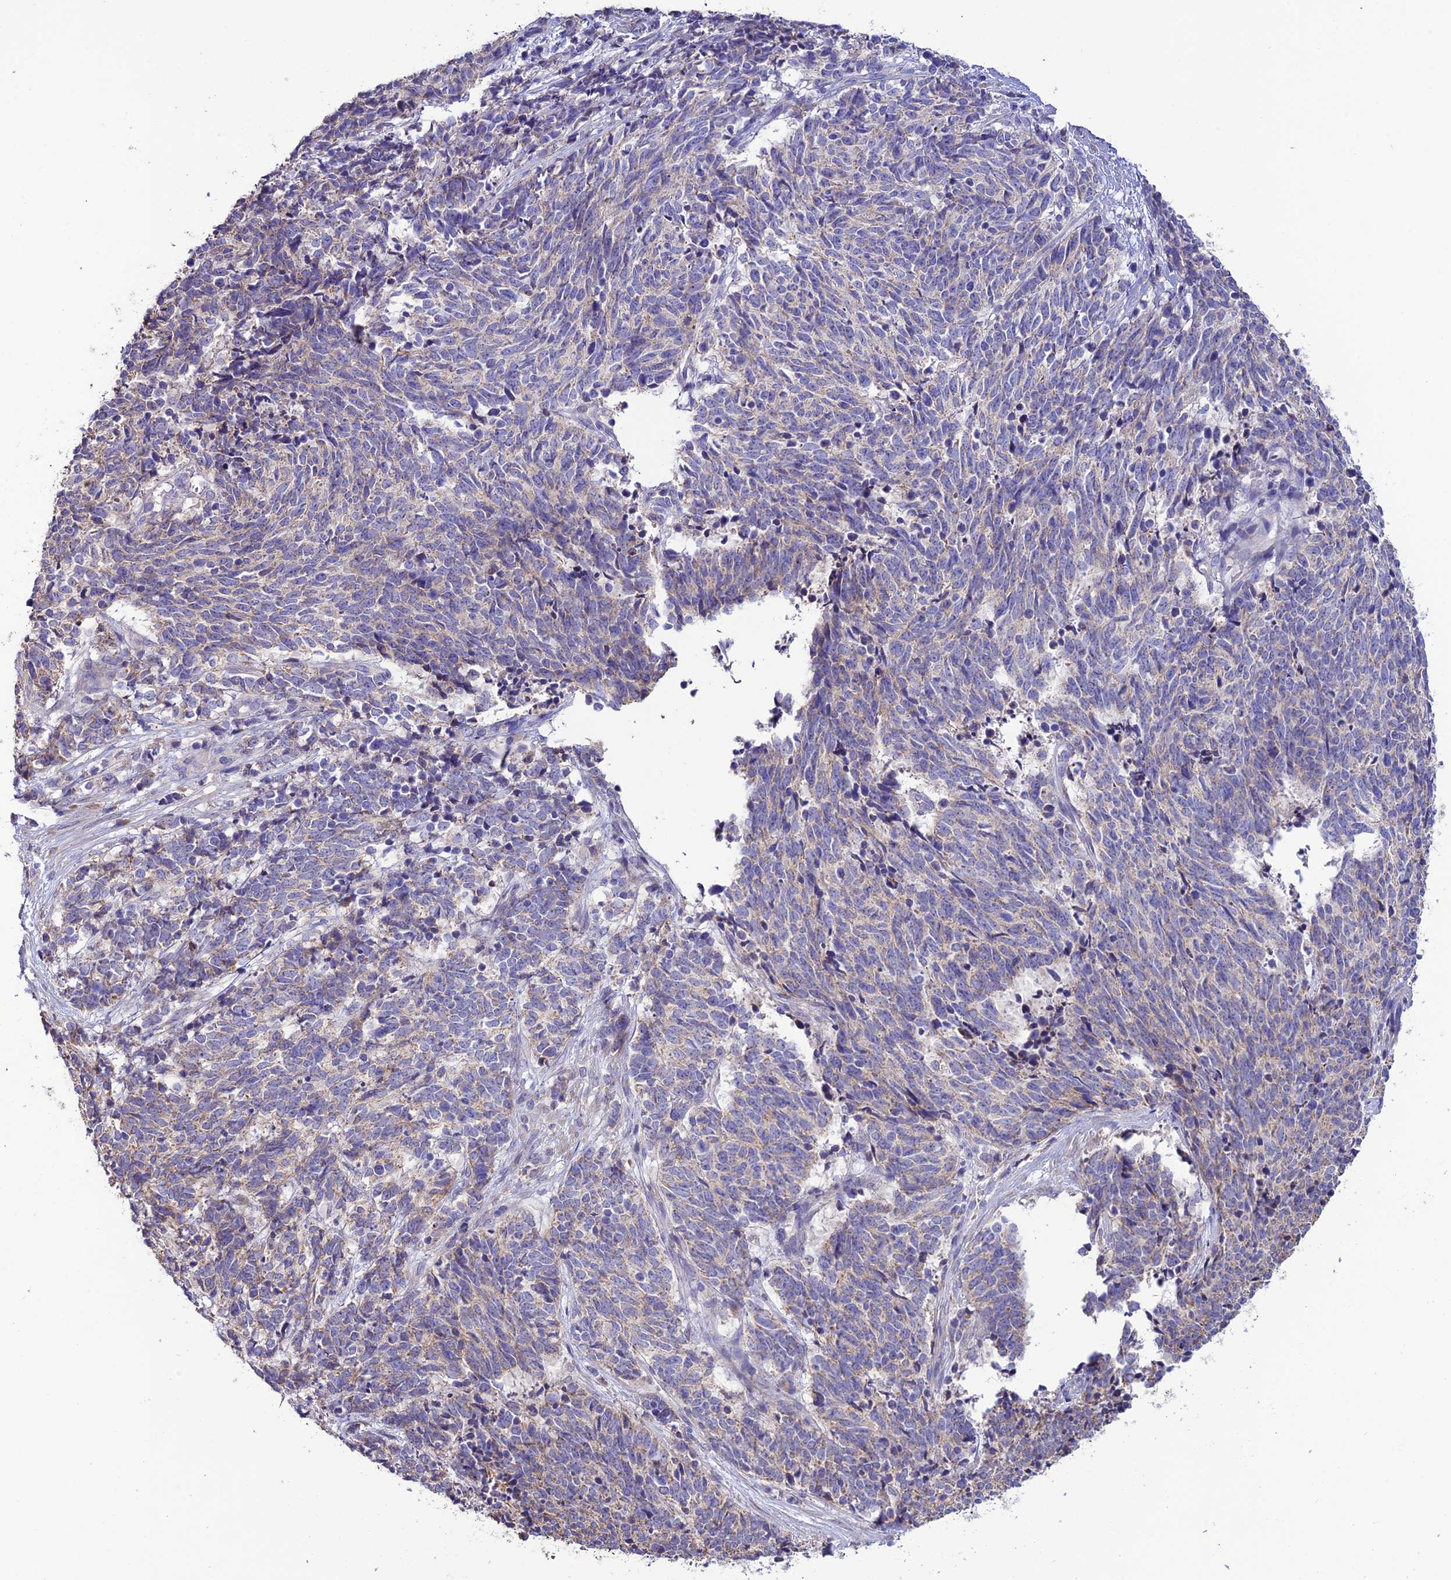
{"staining": {"intensity": "weak", "quantity": "<25%", "location": "cytoplasmic/membranous"}, "tissue": "cervical cancer", "cell_type": "Tumor cells", "image_type": "cancer", "snomed": [{"axis": "morphology", "description": "Squamous cell carcinoma, NOS"}, {"axis": "topography", "description": "Cervix"}], "caption": "This is an immunohistochemistry micrograph of human cervical cancer. There is no positivity in tumor cells.", "gene": "HOGA1", "patient": {"sex": "female", "age": 29}}